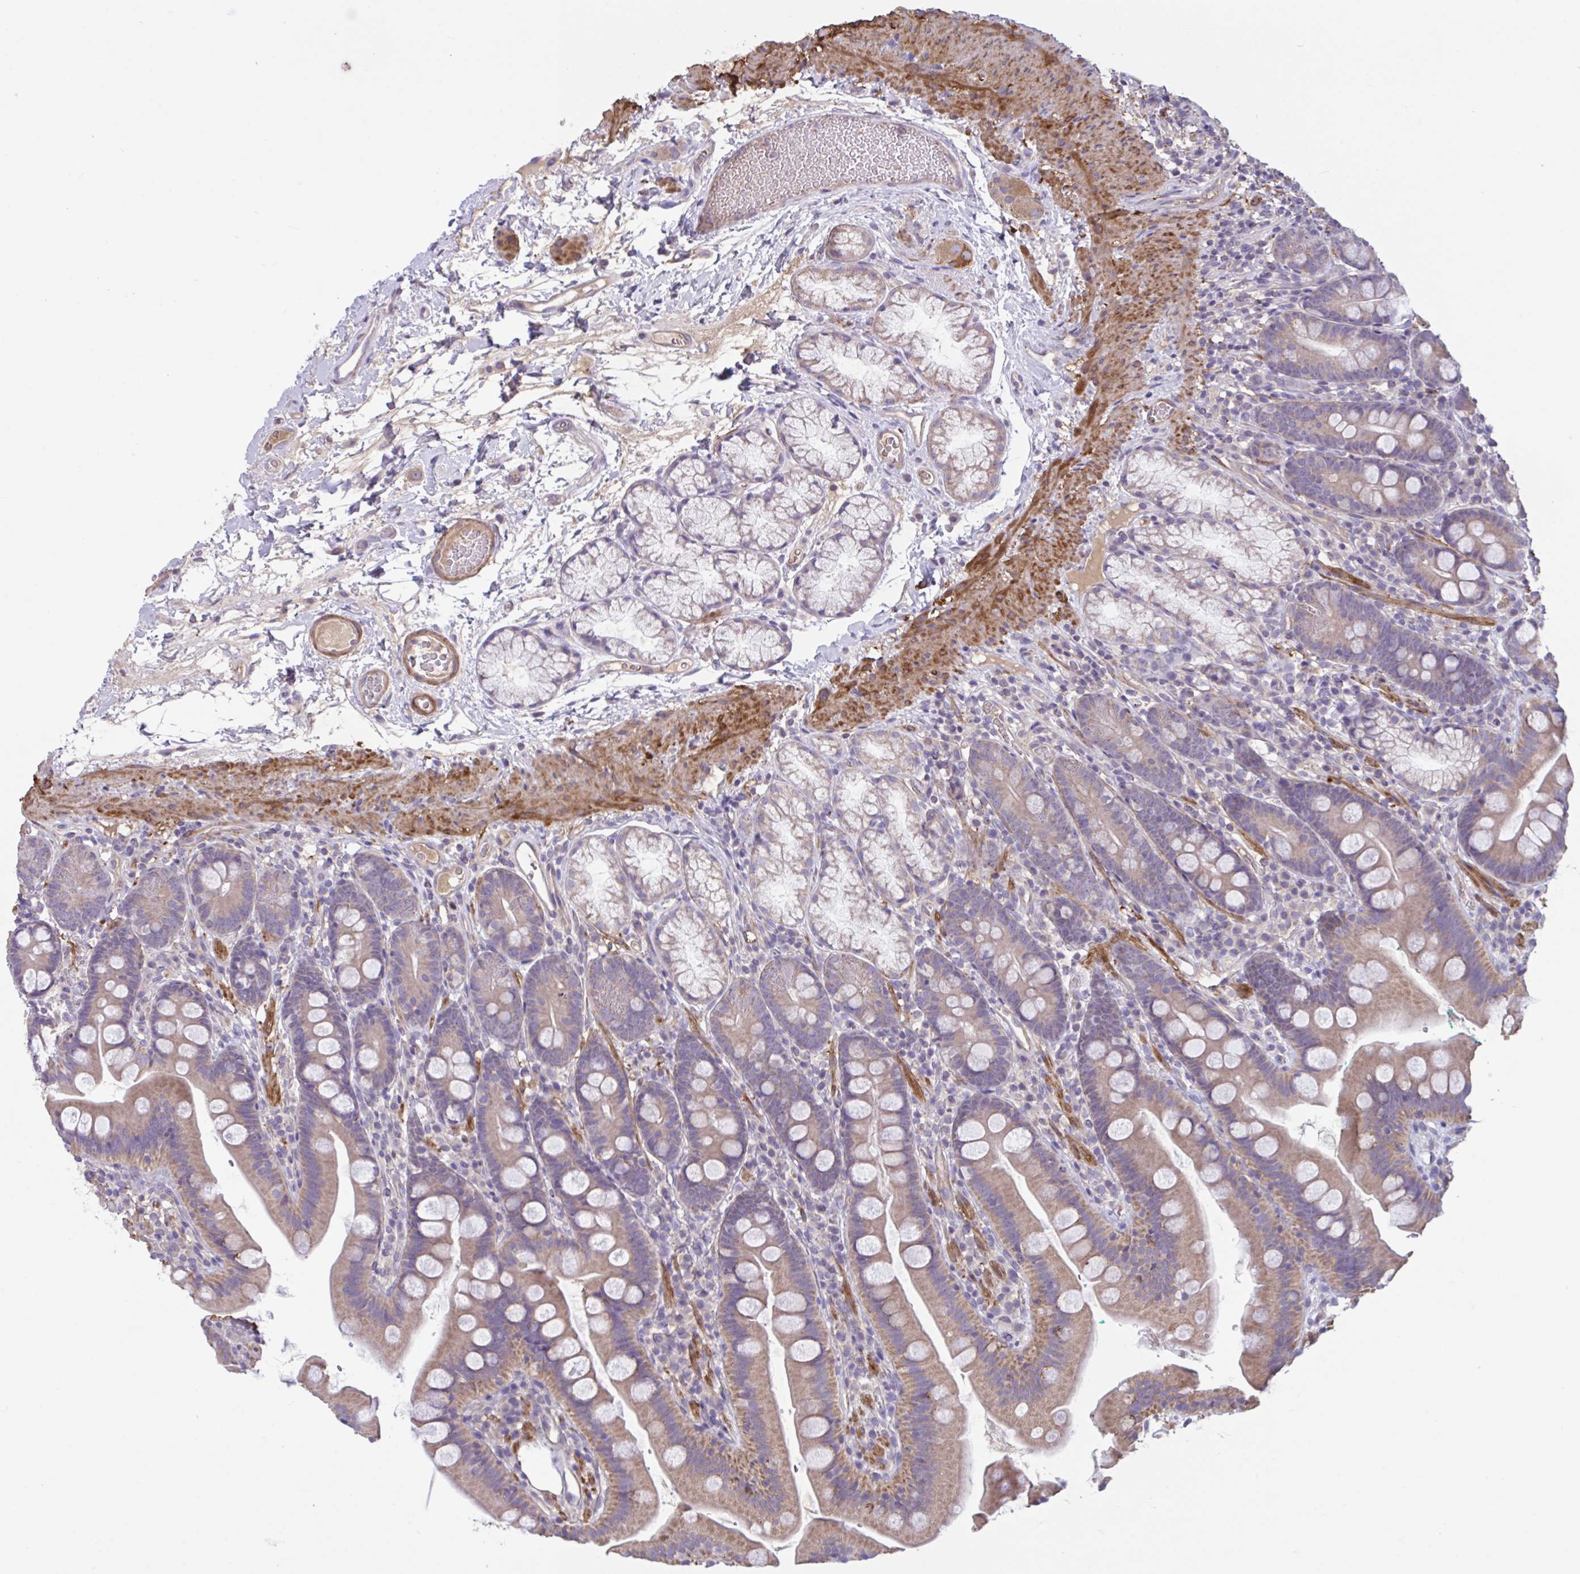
{"staining": {"intensity": "weak", "quantity": "25%-75%", "location": "cytoplasmic/membranous"}, "tissue": "duodenum", "cell_type": "Glandular cells", "image_type": "normal", "snomed": [{"axis": "morphology", "description": "Normal tissue, NOS"}, {"axis": "topography", "description": "Duodenum"}], "caption": "A brown stain highlights weak cytoplasmic/membranous positivity of a protein in glandular cells of unremarkable human duodenum. The protein of interest is stained brown, and the nuclei are stained in blue (DAB (3,3'-diaminobenzidine) IHC with brightfield microscopy, high magnification).", "gene": "WNT9B", "patient": {"sex": "female", "age": 67}}